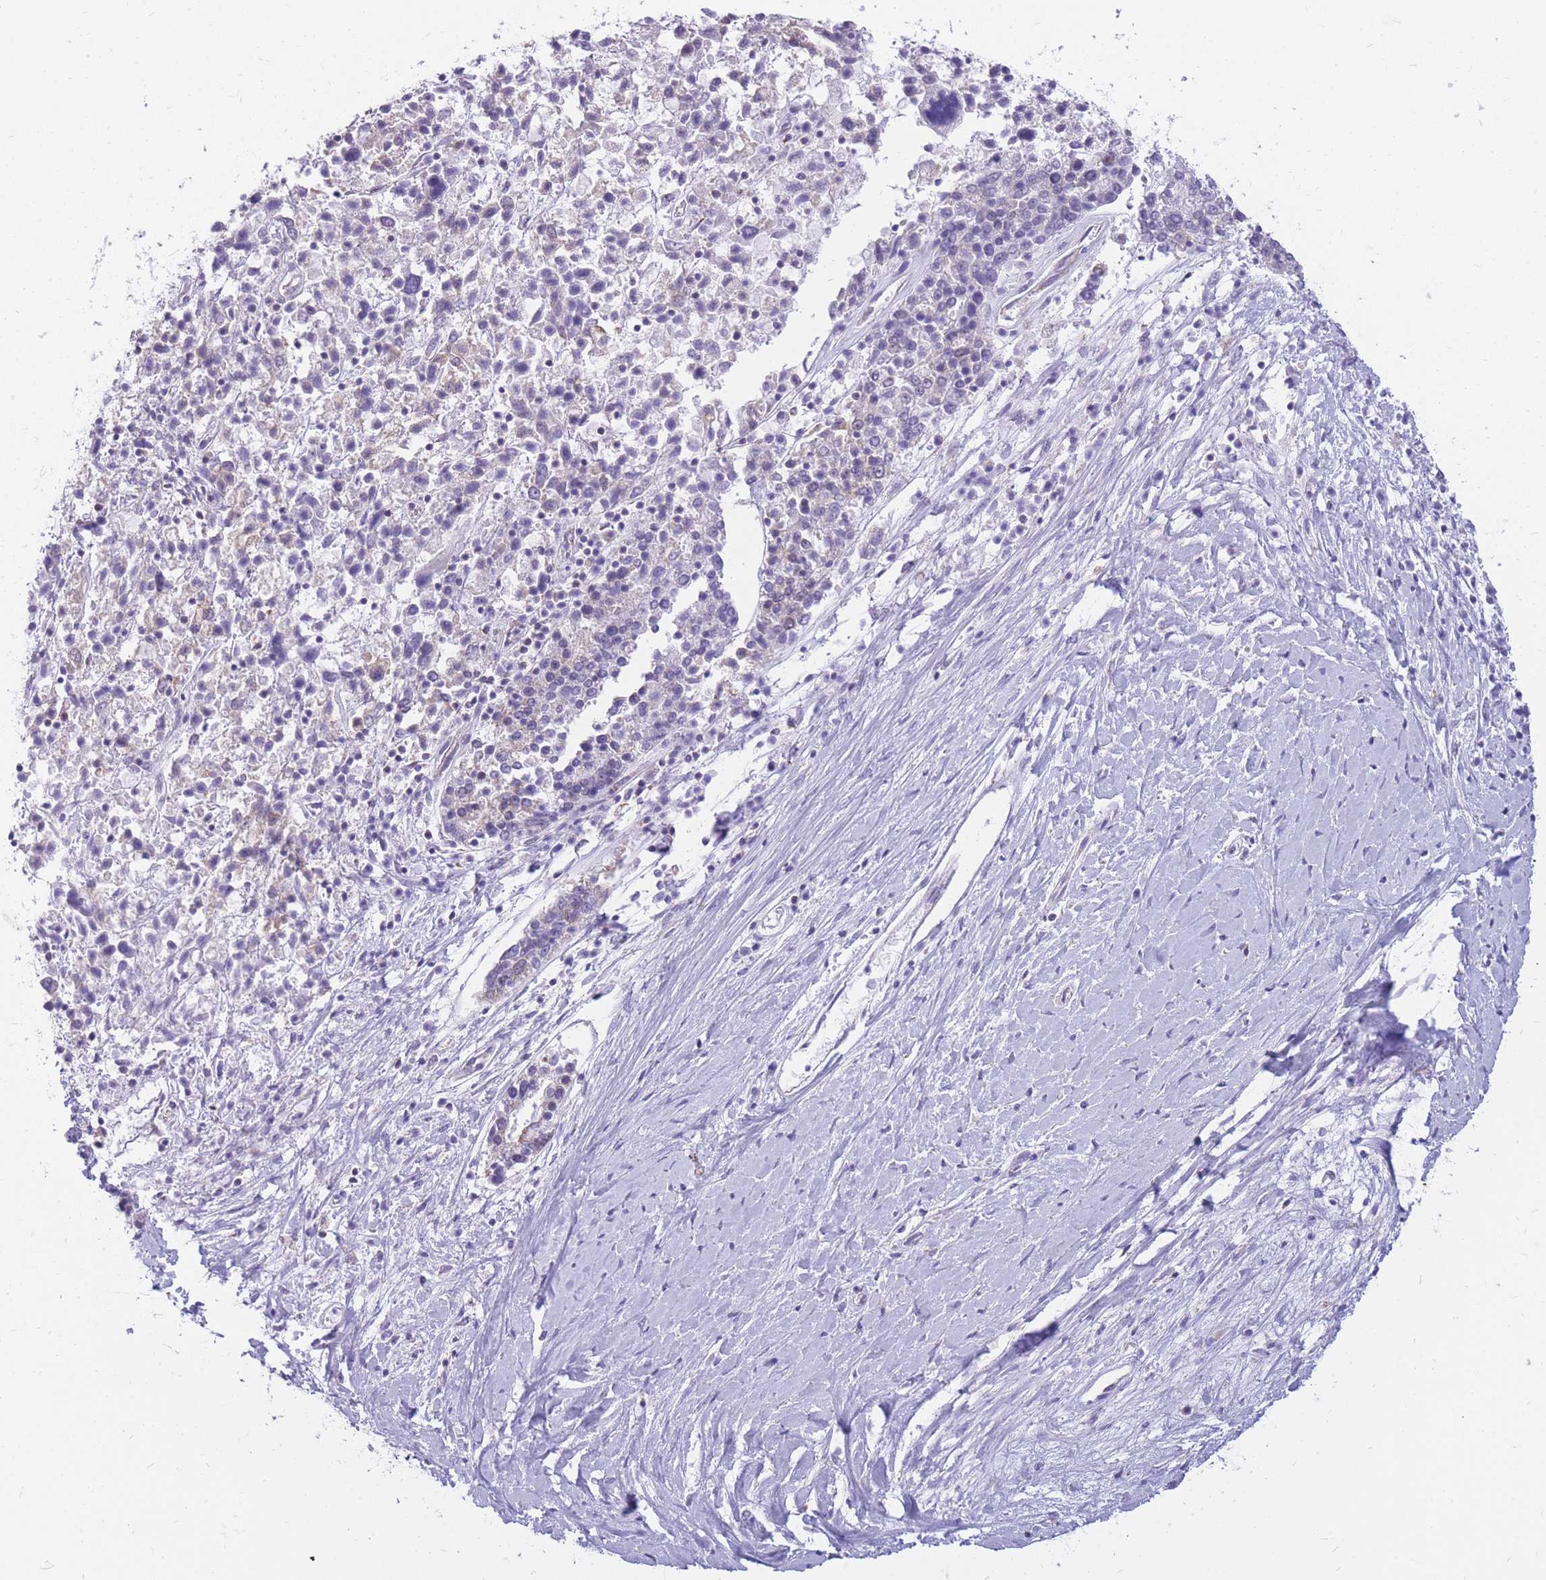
{"staining": {"intensity": "negative", "quantity": "none", "location": "none"}, "tissue": "ovarian cancer", "cell_type": "Tumor cells", "image_type": "cancer", "snomed": [{"axis": "morphology", "description": "Carcinoma, endometroid"}, {"axis": "topography", "description": "Ovary"}], "caption": "A micrograph of human endometroid carcinoma (ovarian) is negative for staining in tumor cells.", "gene": "PCSK1", "patient": {"sex": "female", "age": 62}}